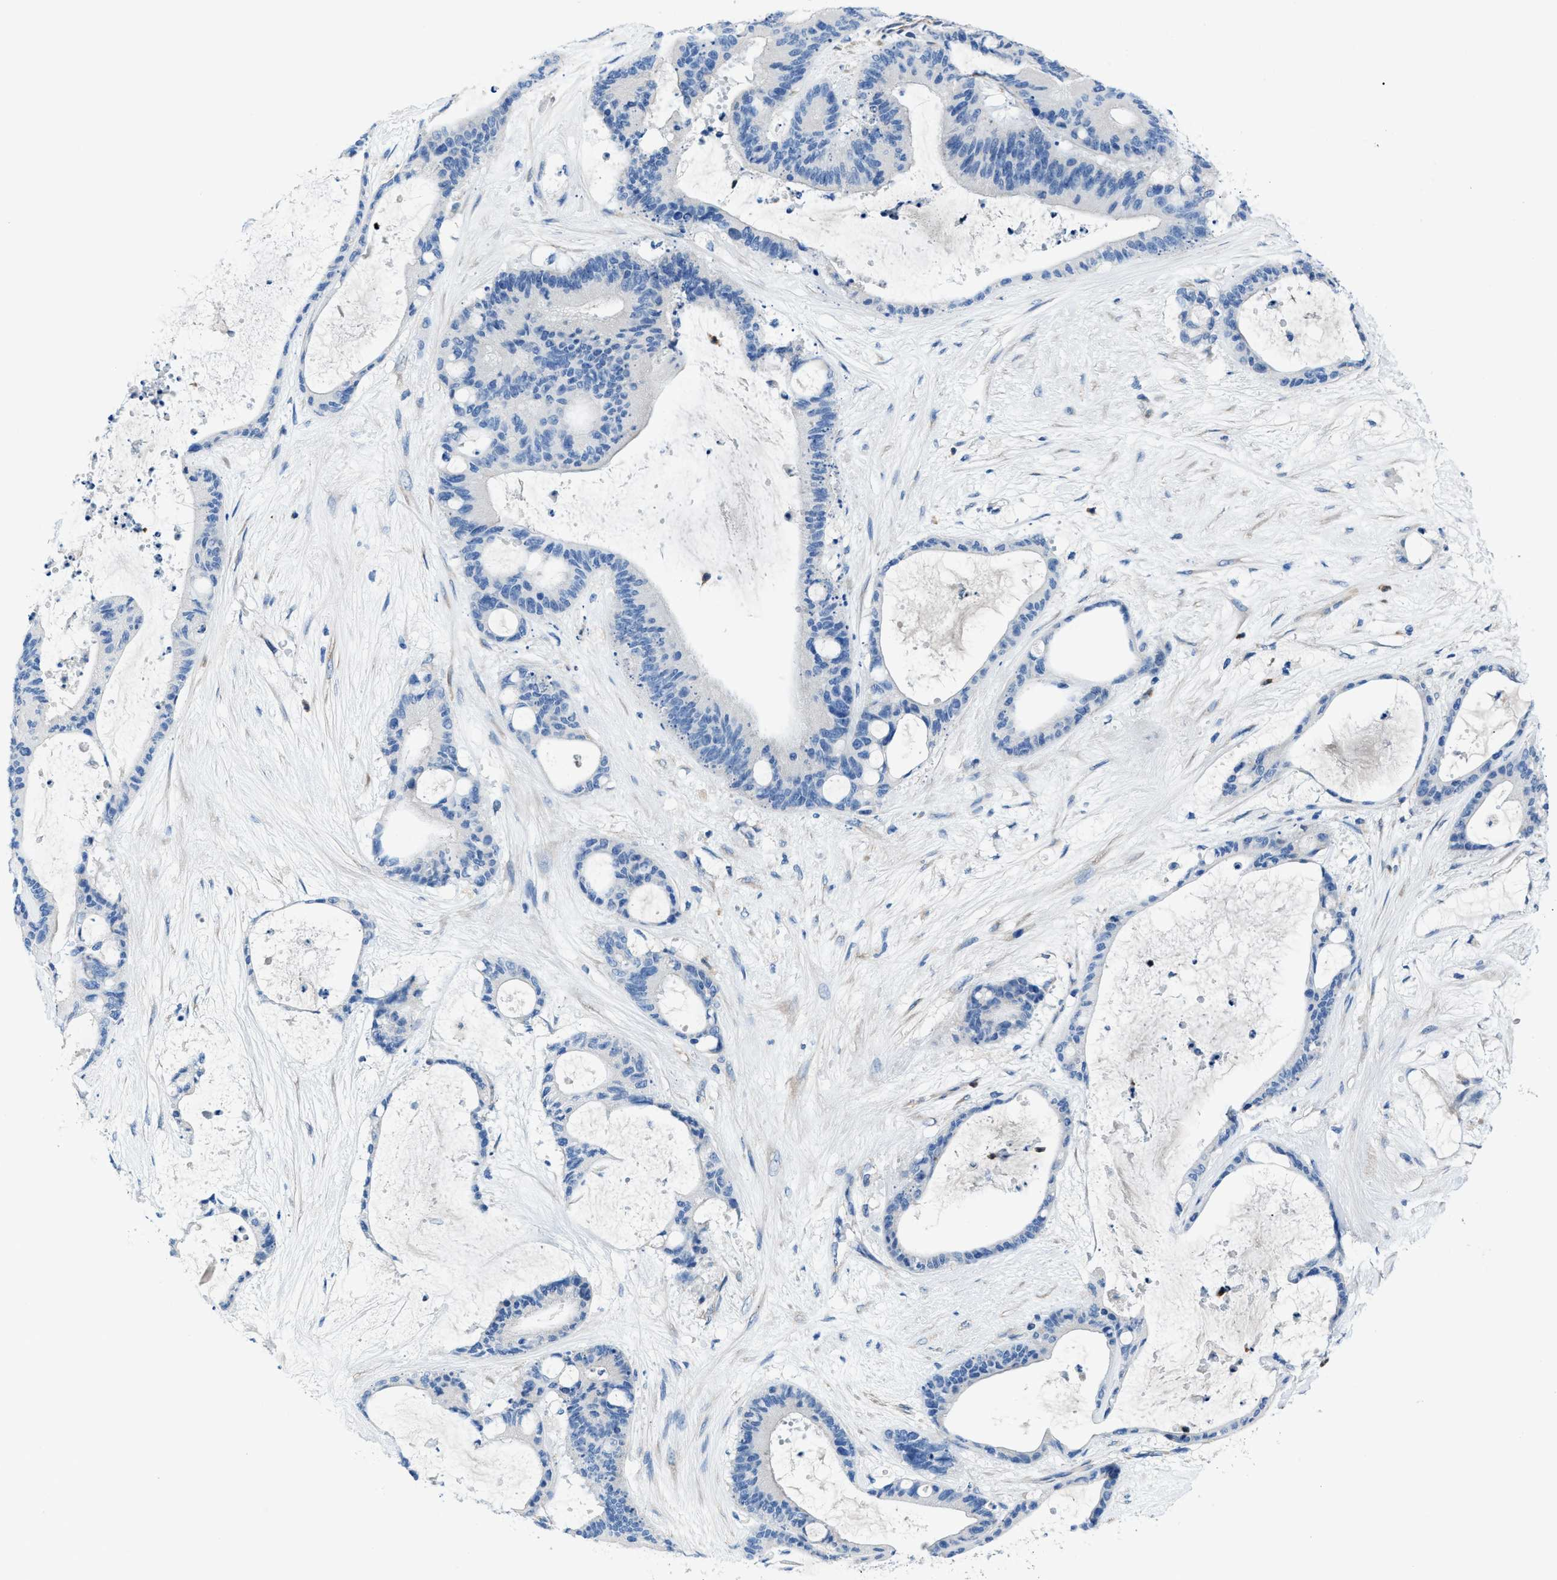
{"staining": {"intensity": "negative", "quantity": "none", "location": "none"}, "tissue": "liver cancer", "cell_type": "Tumor cells", "image_type": "cancer", "snomed": [{"axis": "morphology", "description": "Cholangiocarcinoma"}, {"axis": "topography", "description": "Liver"}], "caption": "High power microscopy micrograph of an IHC histopathology image of cholangiocarcinoma (liver), revealing no significant staining in tumor cells.", "gene": "ITPR1", "patient": {"sex": "female", "age": 73}}